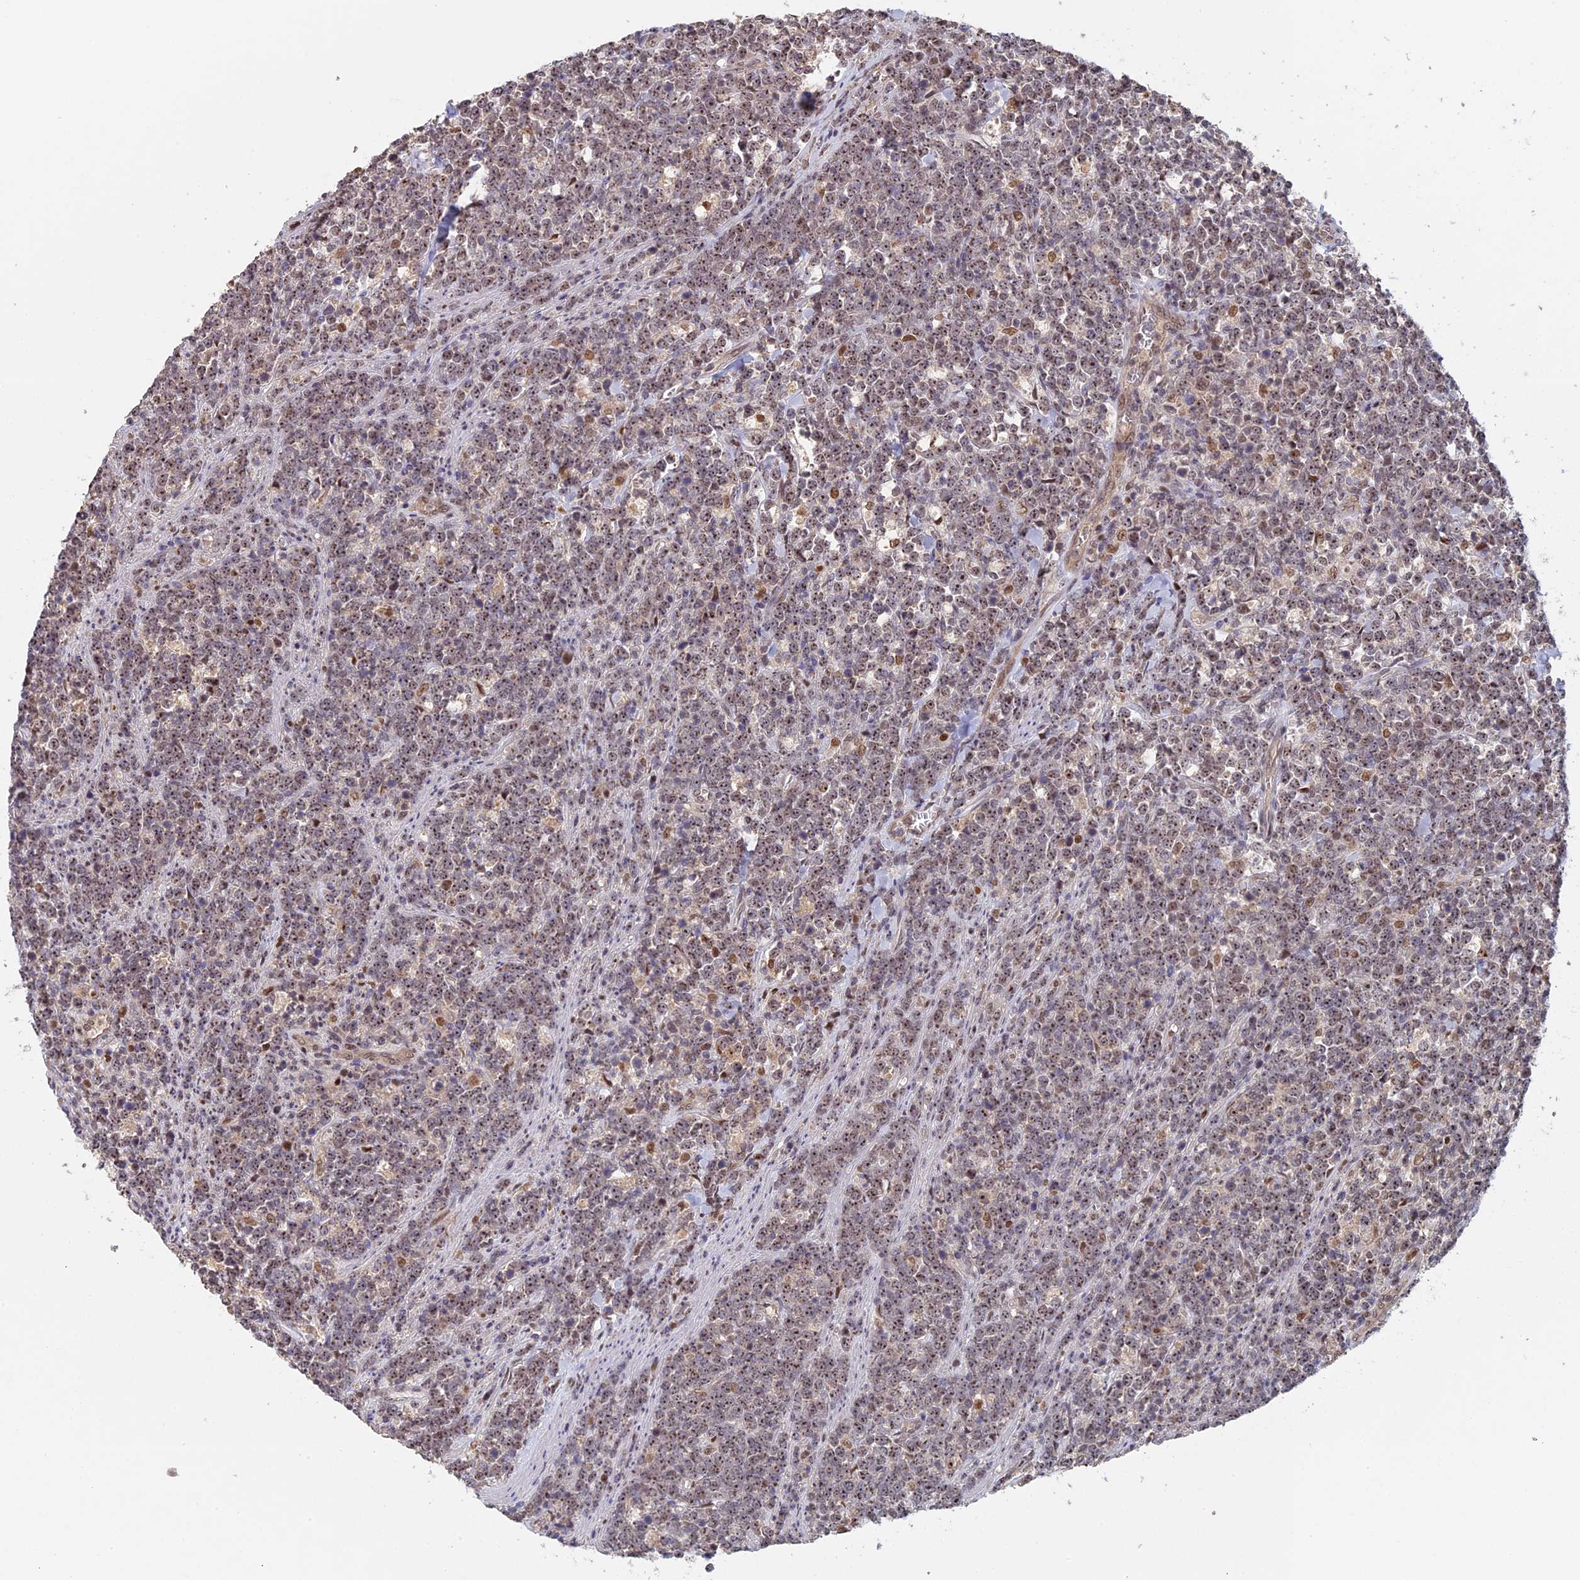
{"staining": {"intensity": "moderate", "quantity": ">75%", "location": "nuclear"}, "tissue": "lymphoma", "cell_type": "Tumor cells", "image_type": "cancer", "snomed": [{"axis": "morphology", "description": "Malignant lymphoma, non-Hodgkin's type, High grade"}, {"axis": "topography", "description": "Small intestine"}], "caption": "Tumor cells demonstrate medium levels of moderate nuclear staining in about >75% of cells in malignant lymphoma, non-Hodgkin's type (high-grade).", "gene": "FAM98C", "patient": {"sex": "male", "age": 8}}